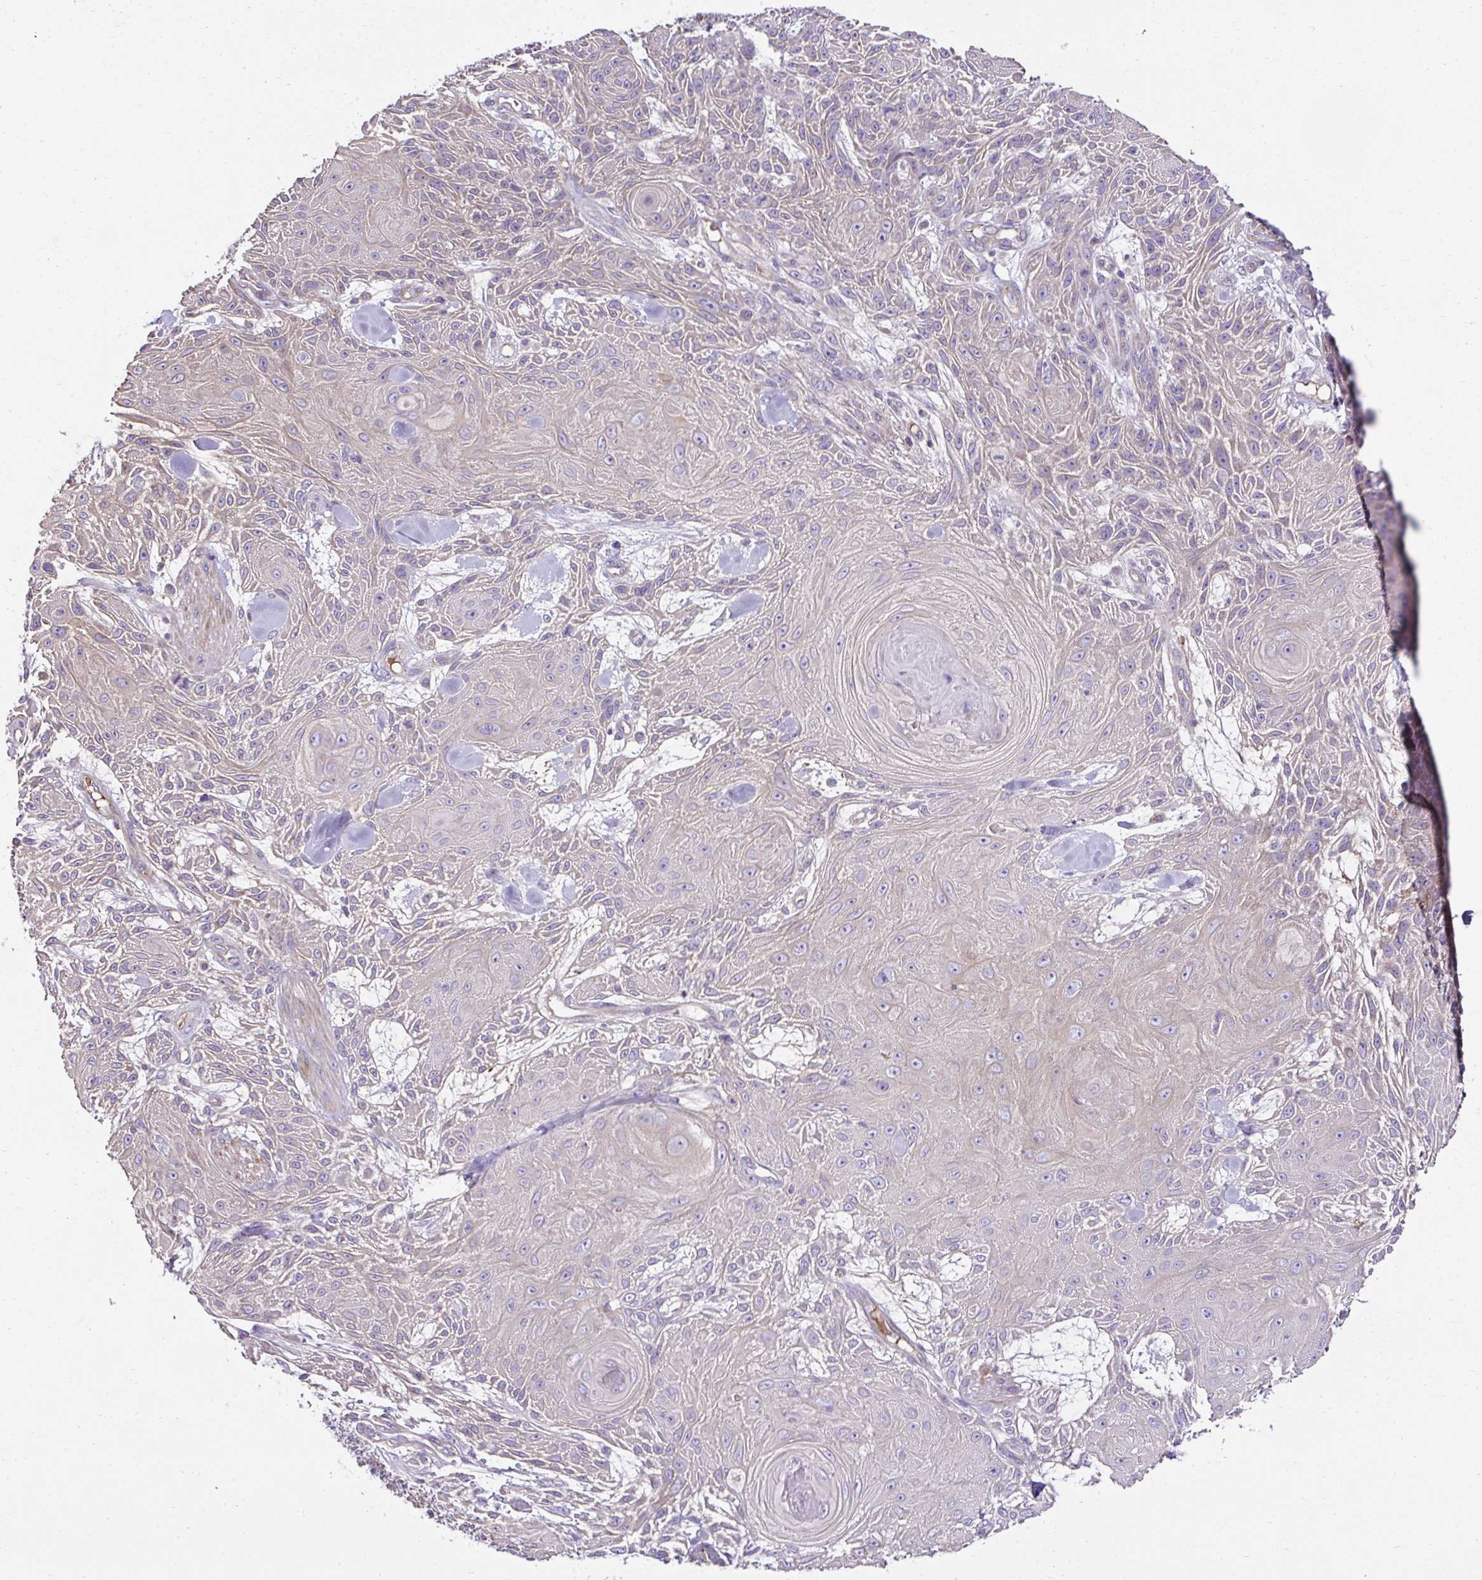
{"staining": {"intensity": "negative", "quantity": "none", "location": "none"}, "tissue": "skin cancer", "cell_type": "Tumor cells", "image_type": "cancer", "snomed": [{"axis": "morphology", "description": "Squamous cell carcinoma, NOS"}, {"axis": "topography", "description": "Skin"}], "caption": "Immunohistochemical staining of squamous cell carcinoma (skin) reveals no significant positivity in tumor cells.", "gene": "CCDC85C", "patient": {"sex": "male", "age": 88}}